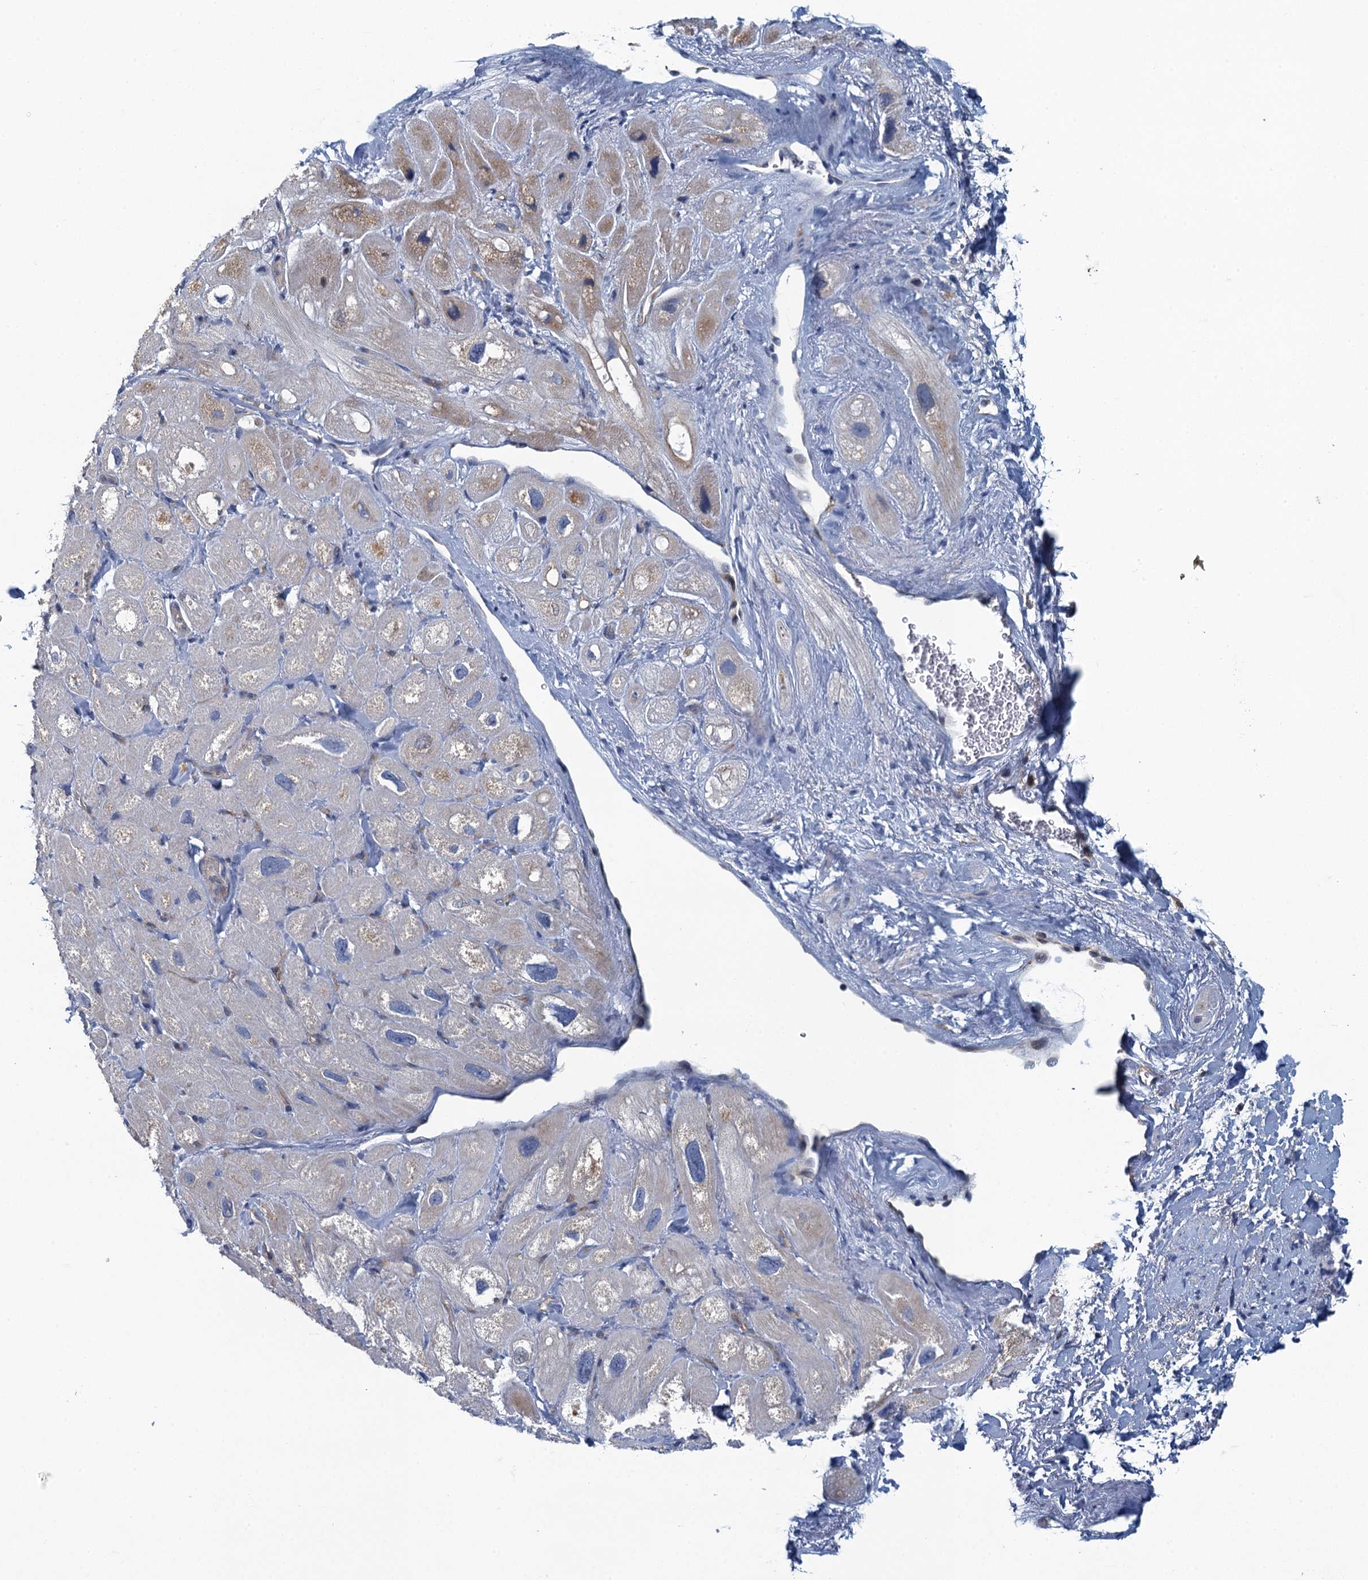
{"staining": {"intensity": "weak", "quantity": "<25%", "location": "cytoplasmic/membranous"}, "tissue": "heart muscle", "cell_type": "Cardiomyocytes", "image_type": "normal", "snomed": [{"axis": "morphology", "description": "Normal tissue, NOS"}, {"axis": "topography", "description": "Heart"}], "caption": "IHC of benign human heart muscle displays no positivity in cardiomyocytes.", "gene": "NCKAP1L", "patient": {"sex": "male", "age": 49}}